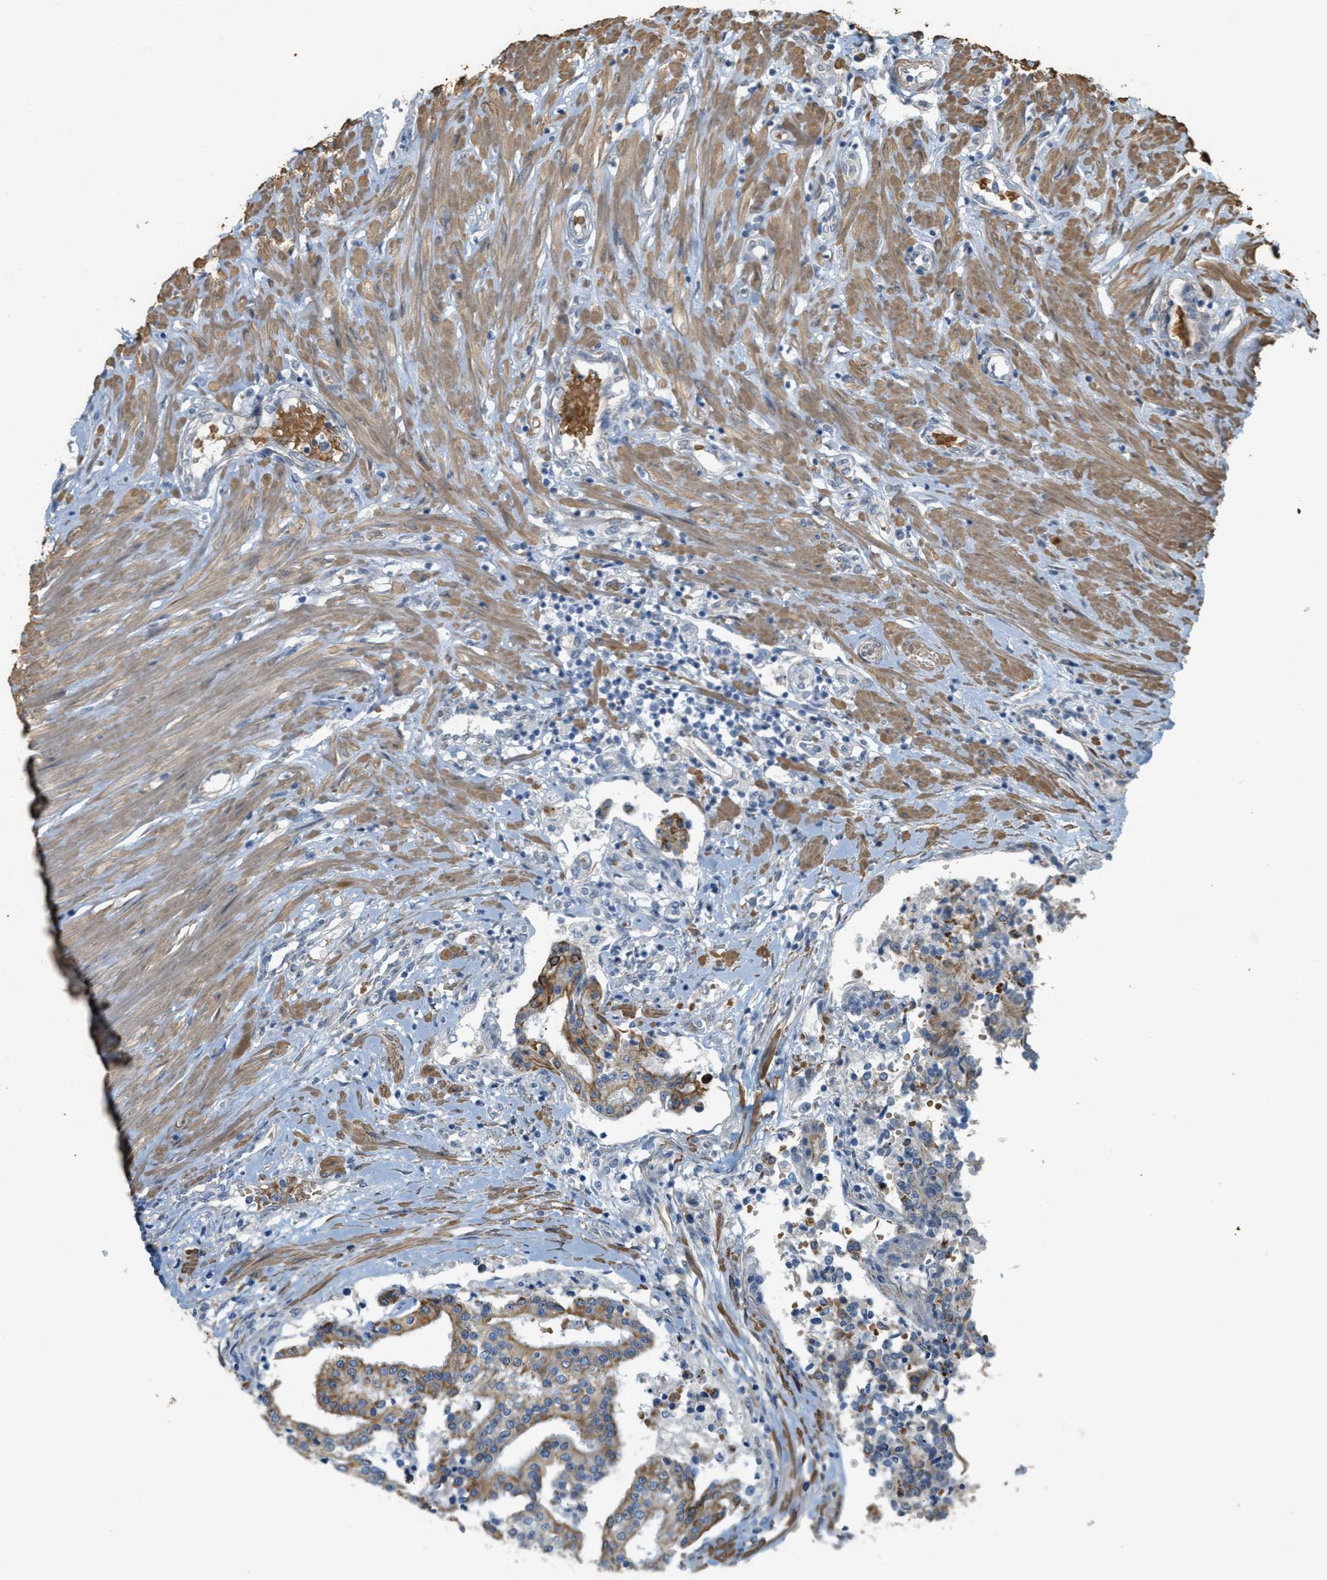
{"staining": {"intensity": "moderate", "quantity": "25%-75%", "location": "cytoplasmic/membranous"}, "tissue": "seminal vesicle", "cell_type": "Glandular cells", "image_type": "normal", "snomed": [{"axis": "morphology", "description": "Normal tissue, NOS"}, {"axis": "morphology", "description": "Adenocarcinoma, High grade"}, {"axis": "topography", "description": "Prostate"}, {"axis": "topography", "description": "Seminal veicle"}], "caption": "The immunohistochemical stain highlights moderate cytoplasmic/membranous expression in glandular cells of benign seminal vesicle. (Brightfield microscopy of DAB IHC at high magnification).", "gene": "MRS2", "patient": {"sex": "male", "age": 55}}